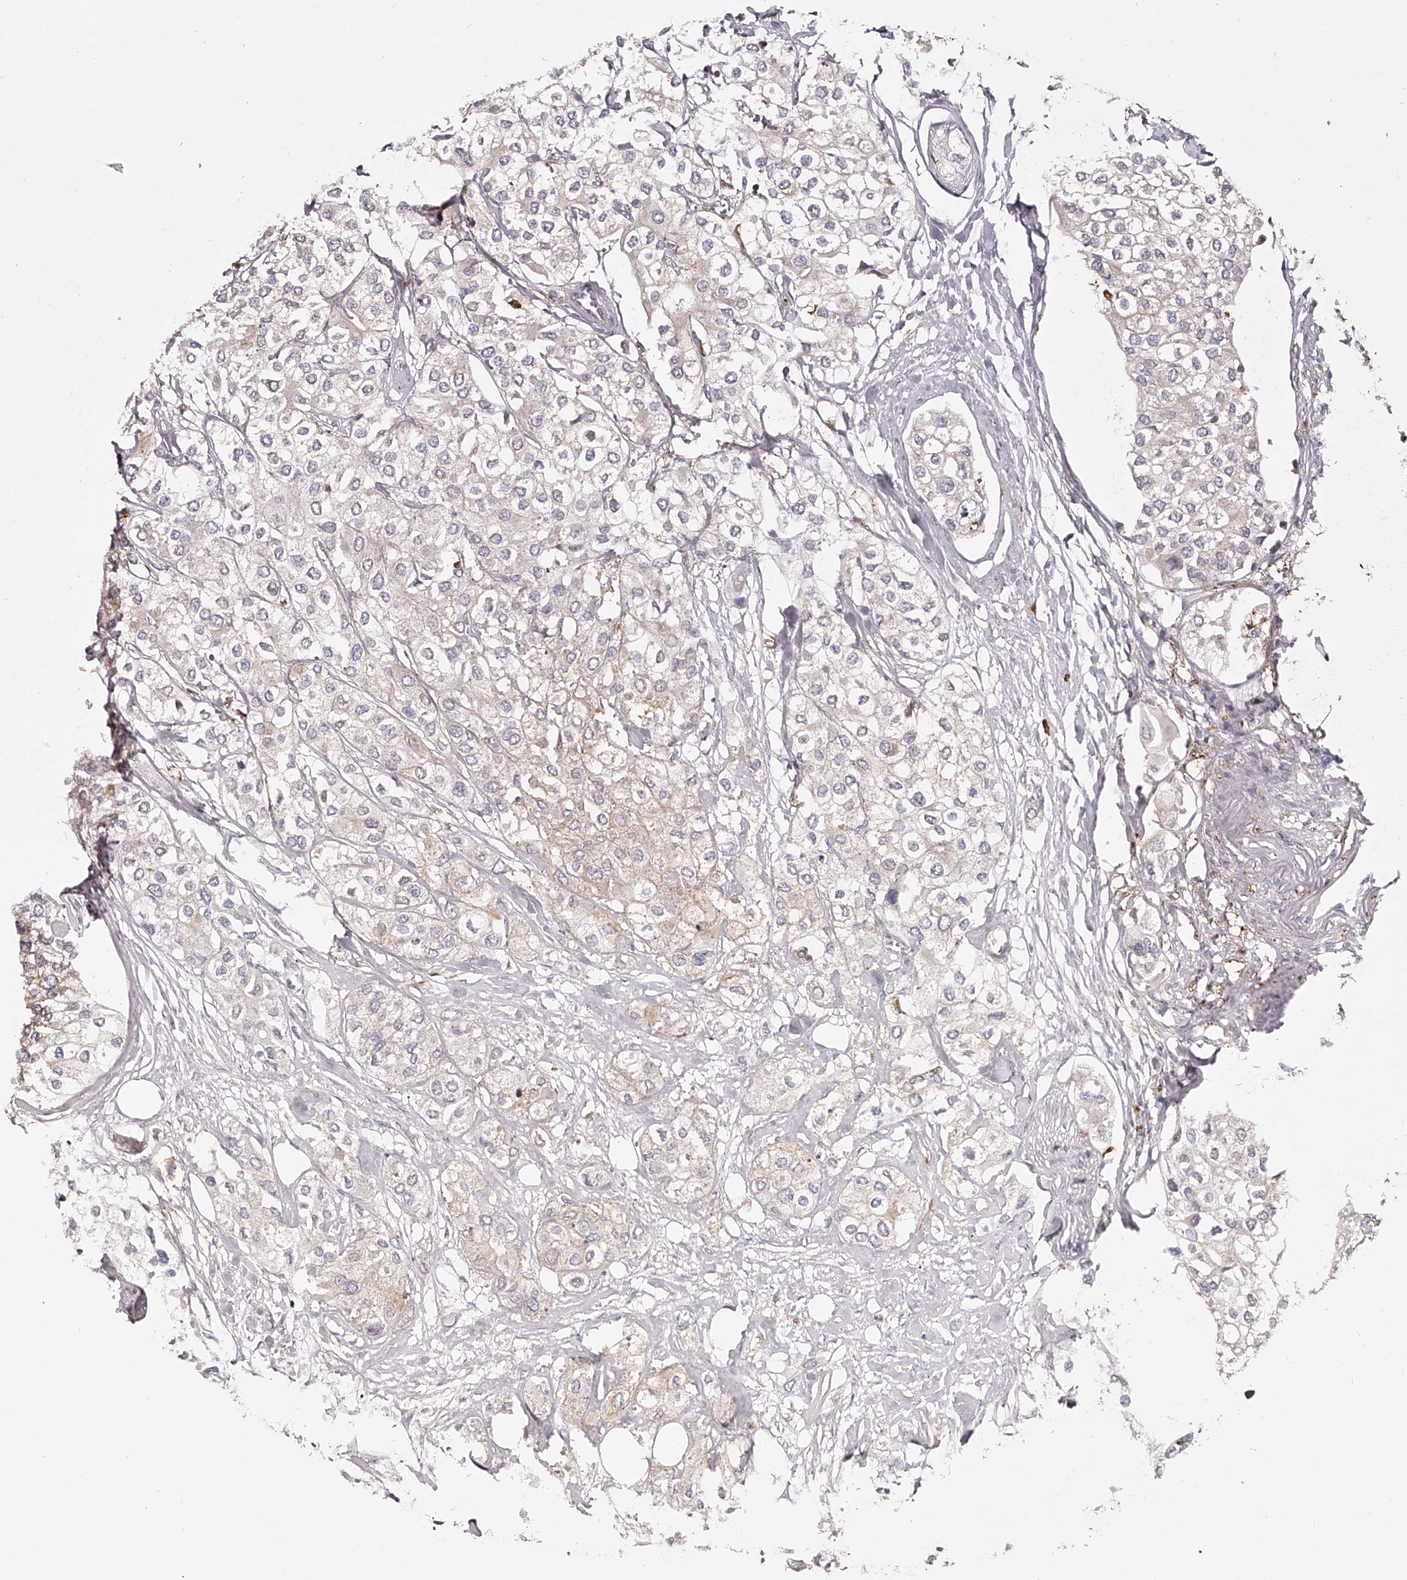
{"staining": {"intensity": "negative", "quantity": "none", "location": "none"}, "tissue": "urothelial cancer", "cell_type": "Tumor cells", "image_type": "cancer", "snomed": [{"axis": "morphology", "description": "Urothelial carcinoma, High grade"}, {"axis": "topography", "description": "Urinary bladder"}], "caption": "There is no significant positivity in tumor cells of high-grade urothelial carcinoma.", "gene": "LAP3", "patient": {"sex": "male", "age": 64}}